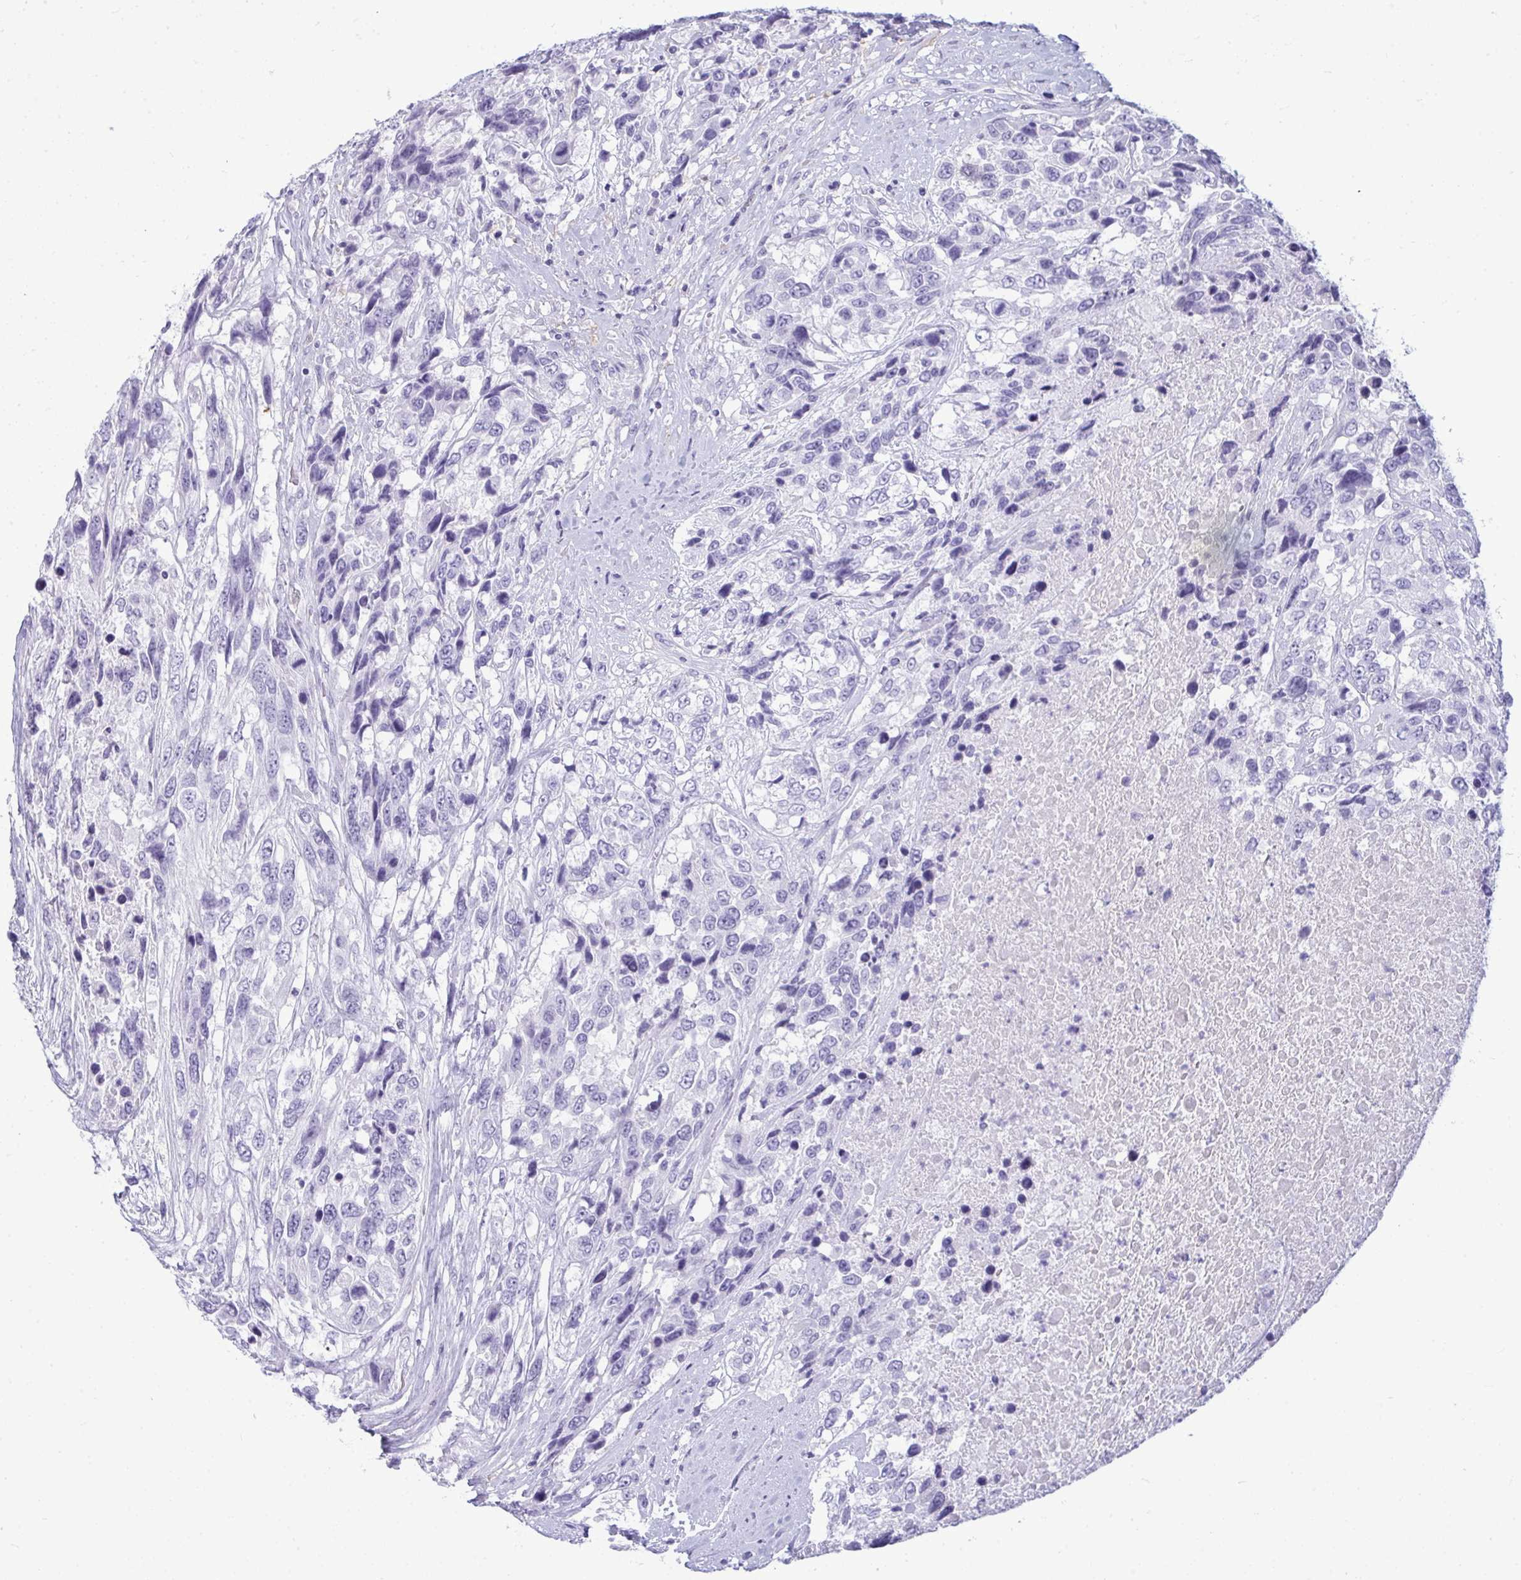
{"staining": {"intensity": "negative", "quantity": "none", "location": "none"}, "tissue": "urothelial cancer", "cell_type": "Tumor cells", "image_type": "cancer", "snomed": [{"axis": "morphology", "description": "Urothelial carcinoma, High grade"}, {"axis": "topography", "description": "Urinary bladder"}], "caption": "This micrograph is of urothelial carcinoma (high-grade) stained with immunohistochemistry to label a protein in brown with the nuclei are counter-stained blue. There is no staining in tumor cells.", "gene": "ANKRD60", "patient": {"sex": "female", "age": 70}}